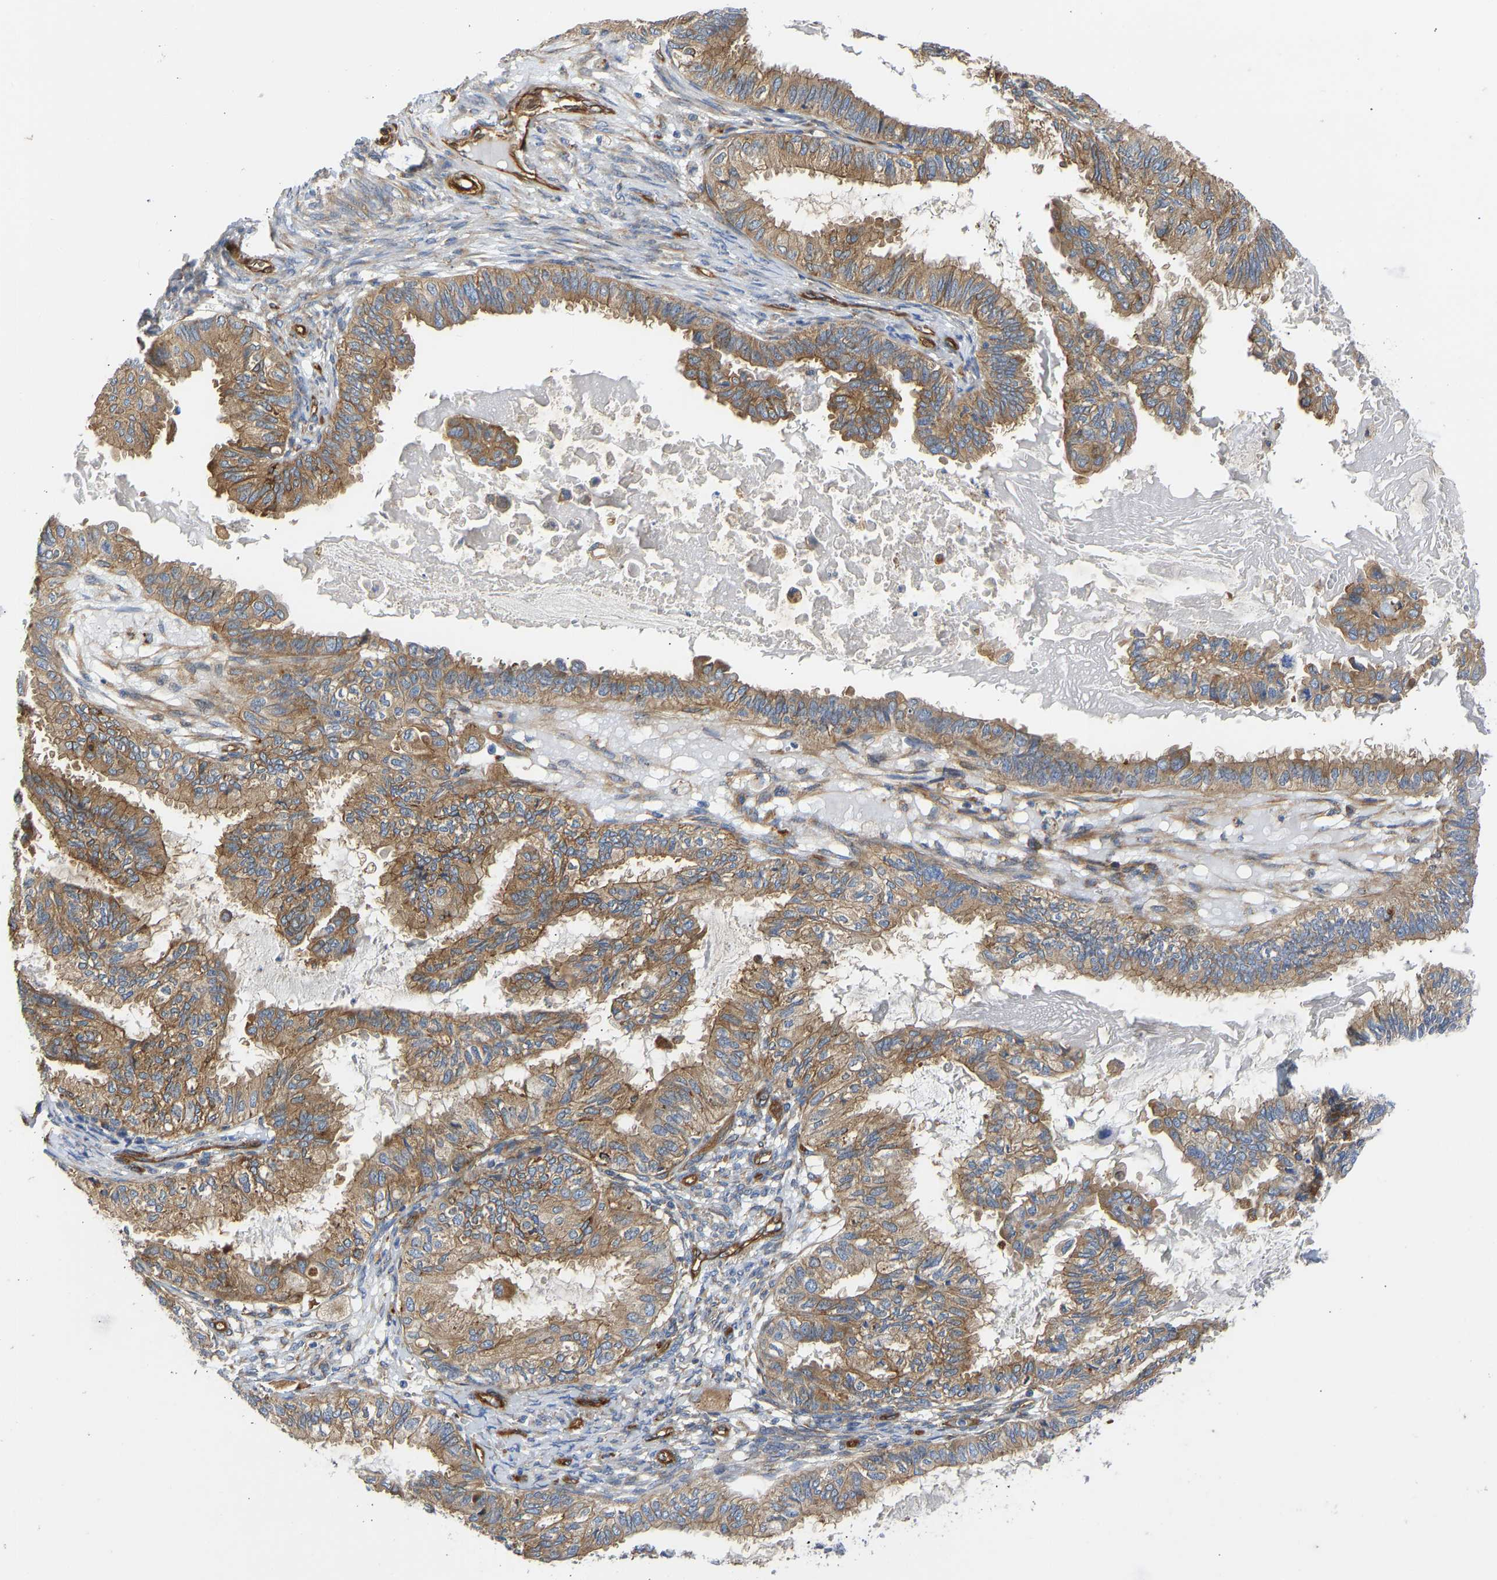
{"staining": {"intensity": "moderate", "quantity": ">75%", "location": "cytoplasmic/membranous"}, "tissue": "cervical cancer", "cell_type": "Tumor cells", "image_type": "cancer", "snomed": [{"axis": "morphology", "description": "Normal tissue, NOS"}, {"axis": "morphology", "description": "Adenocarcinoma, NOS"}, {"axis": "topography", "description": "Cervix"}, {"axis": "topography", "description": "Endometrium"}], "caption": "This micrograph displays immunohistochemistry staining of human adenocarcinoma (cervical), with medium moderate cytoplasmic/membranous staining in about >75% of tumor cells.", "gene": "MYO1C", "patient": {"sex": "female", "age": 86}}